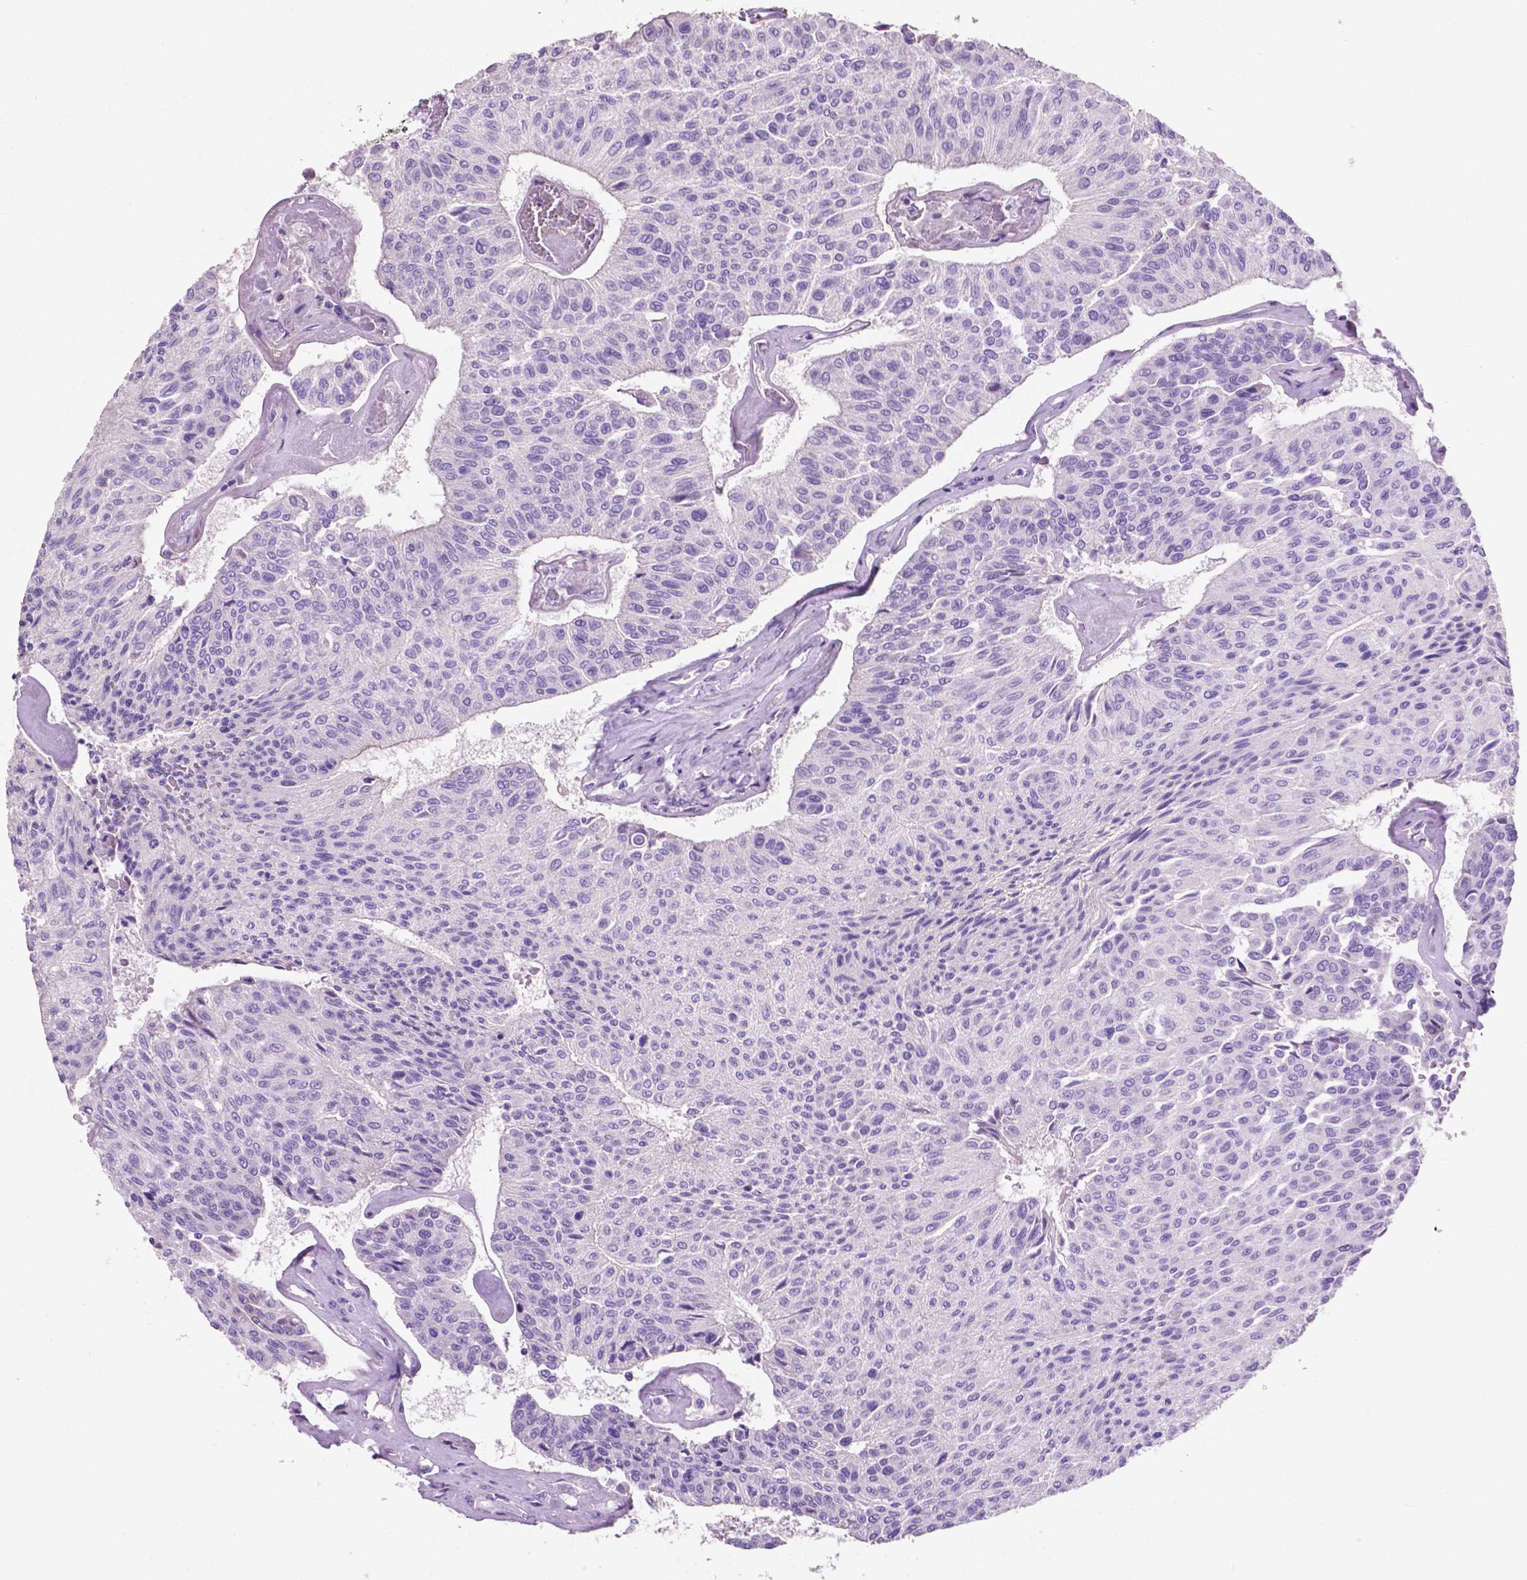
{"staining": {"intensity": "negative", "quantity": "none", "location": "none"}, "tissue": "urothelial cancer", "cell_type": "Tumor cells", "image_type": "cancer", "snomed": [{"axis": "morphology", "description": "Urothelial carcinoma, High grade"}, {"axis": "topography", "description": "Urinary bladder"}], "caption": "Immunohistochemical staining of human high-grade urothelial carcinoma shows no significant staining in tumor cells.", "gene": "CLDN17", "patient": {"sex": "male", "age": 66}}